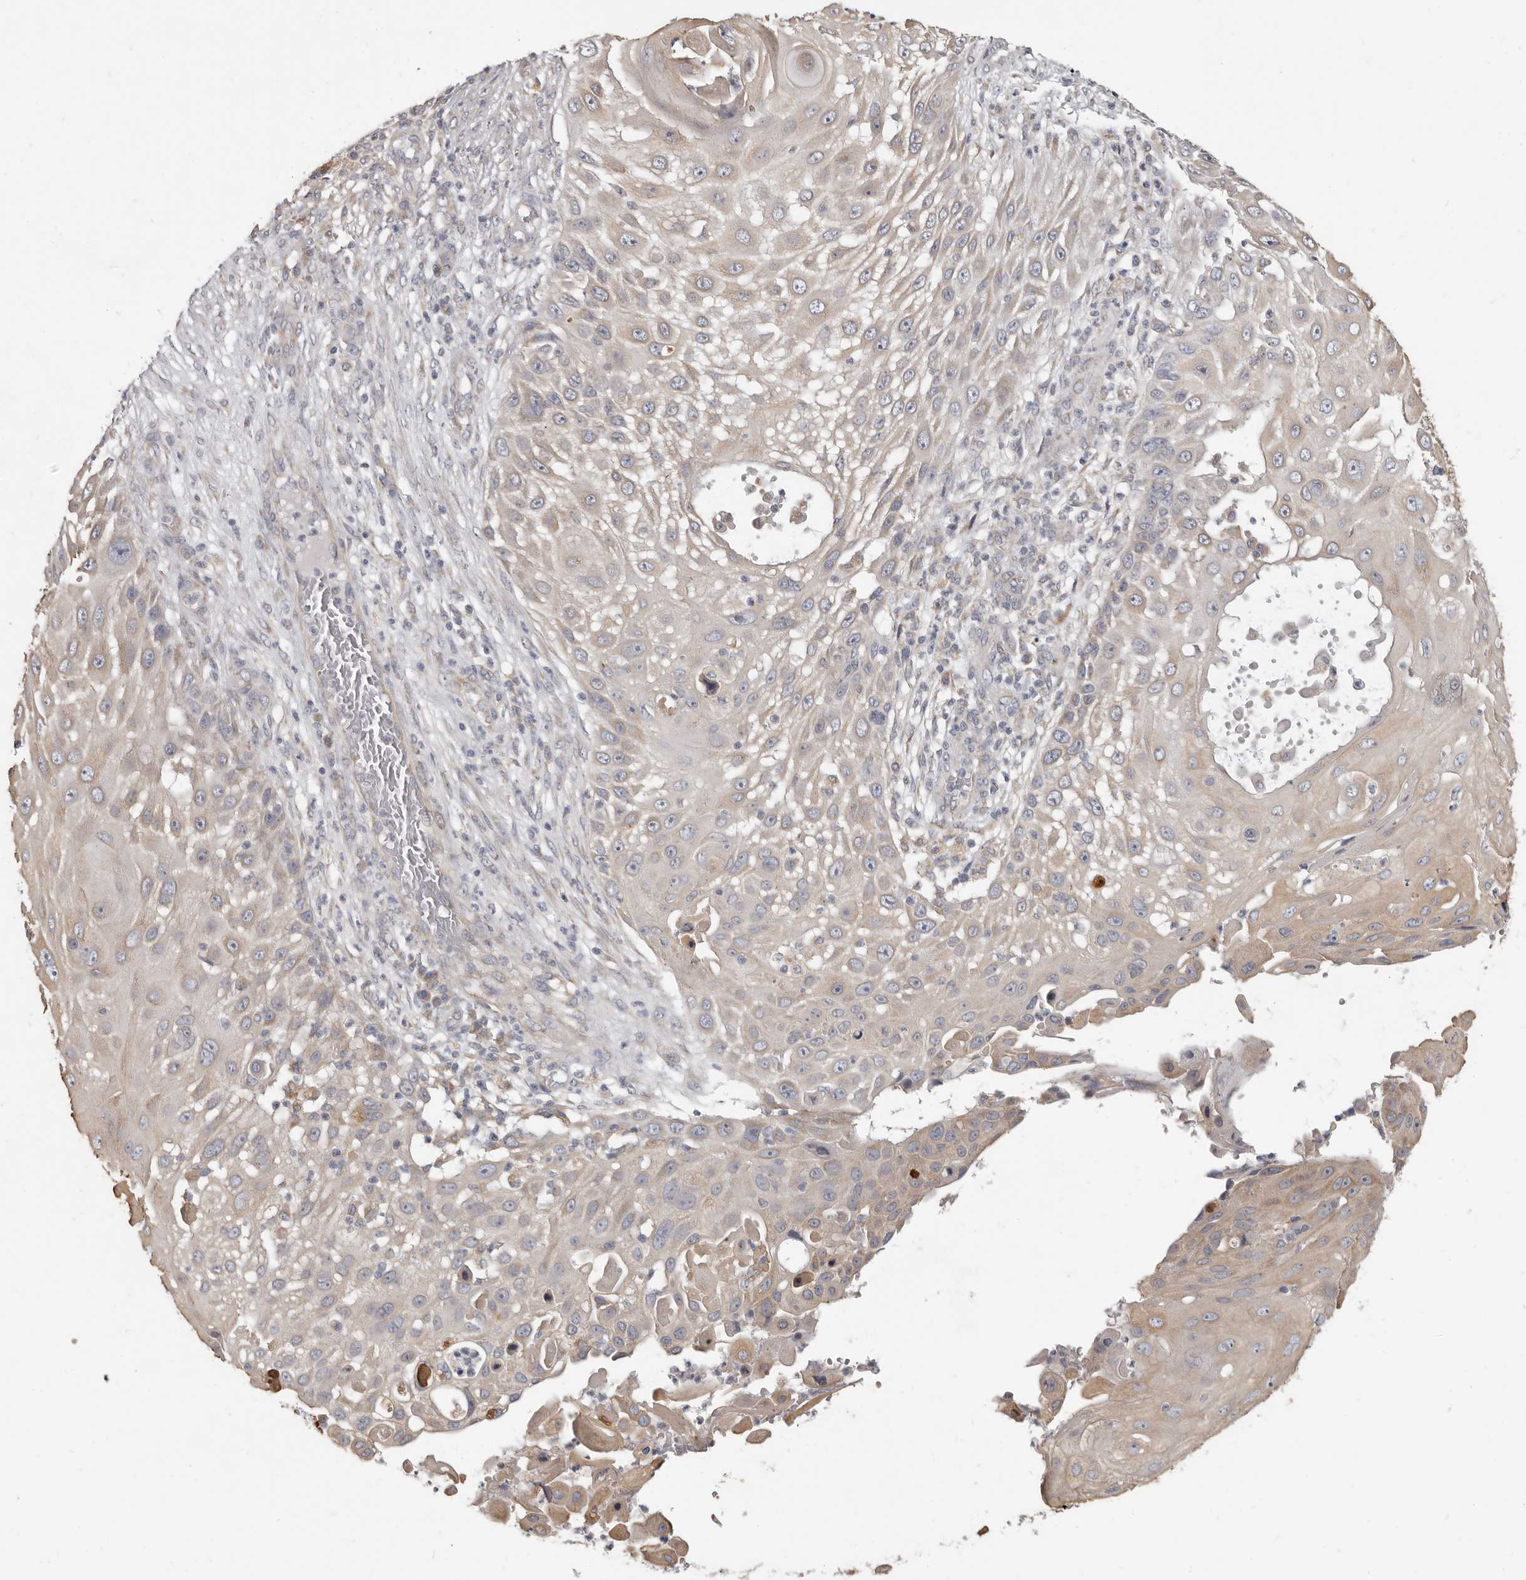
{"staining": {"intensity": "weak", "quantity": "25%-75%", "location": "cytoplasmic/membranous"}, "tissue": "skin cancer", "cell_type": "Tumor cells", "image_type": "cancer", "snomed": [{"axis": "morphology", "description": "Squamous cell carcinoma, NOS"}, {"axis": "topography", "description": "Skin"}], "caption": "Skin cancer stained with a brown dye demonstrates weak cytoplasmic/membranous positive positivity in about 25%-75% of tumor cells.", "gene": "UNK", "patient": {"sex": "female", "age": 44}}